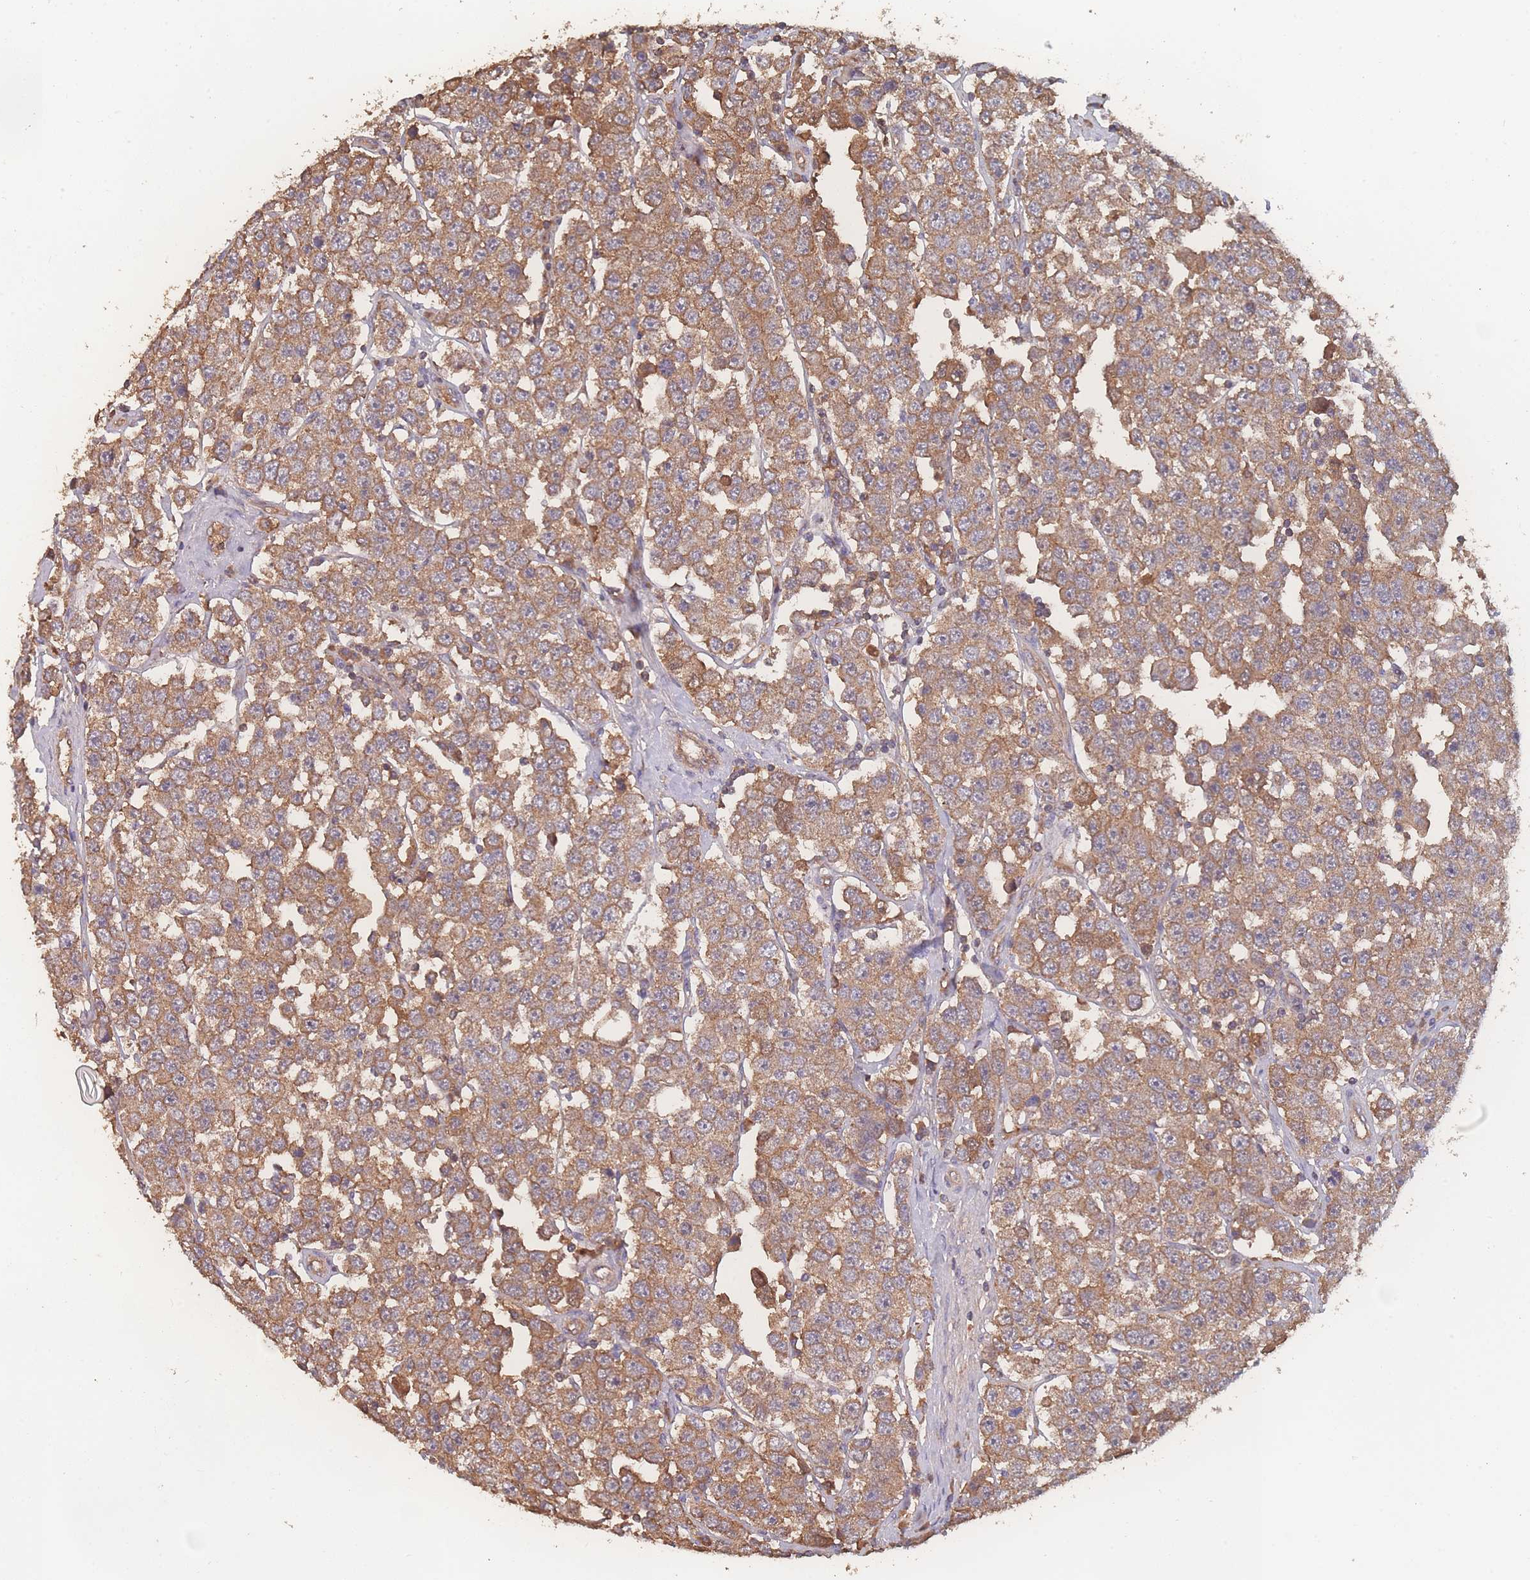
{"staining": {"intensity": "moderate", "quantity": ">75%", "location": "cytoplasmic/membranous"}, "tissue": "testis cancer", "cell_type": "Tumor cells", "image_type": "cancer", "snomed": [{"axis": "morphology", "description": "Seminoma, NOS"}, {"axis": "topography", "description": "Testis"}], "caption": "Seminoma (testis) stained for a protein shows moderate cytoplasmic/membranous positivity in tumor cells.", "gene": "ATXN10", "patient": {"sex": "male", "age": 28}}